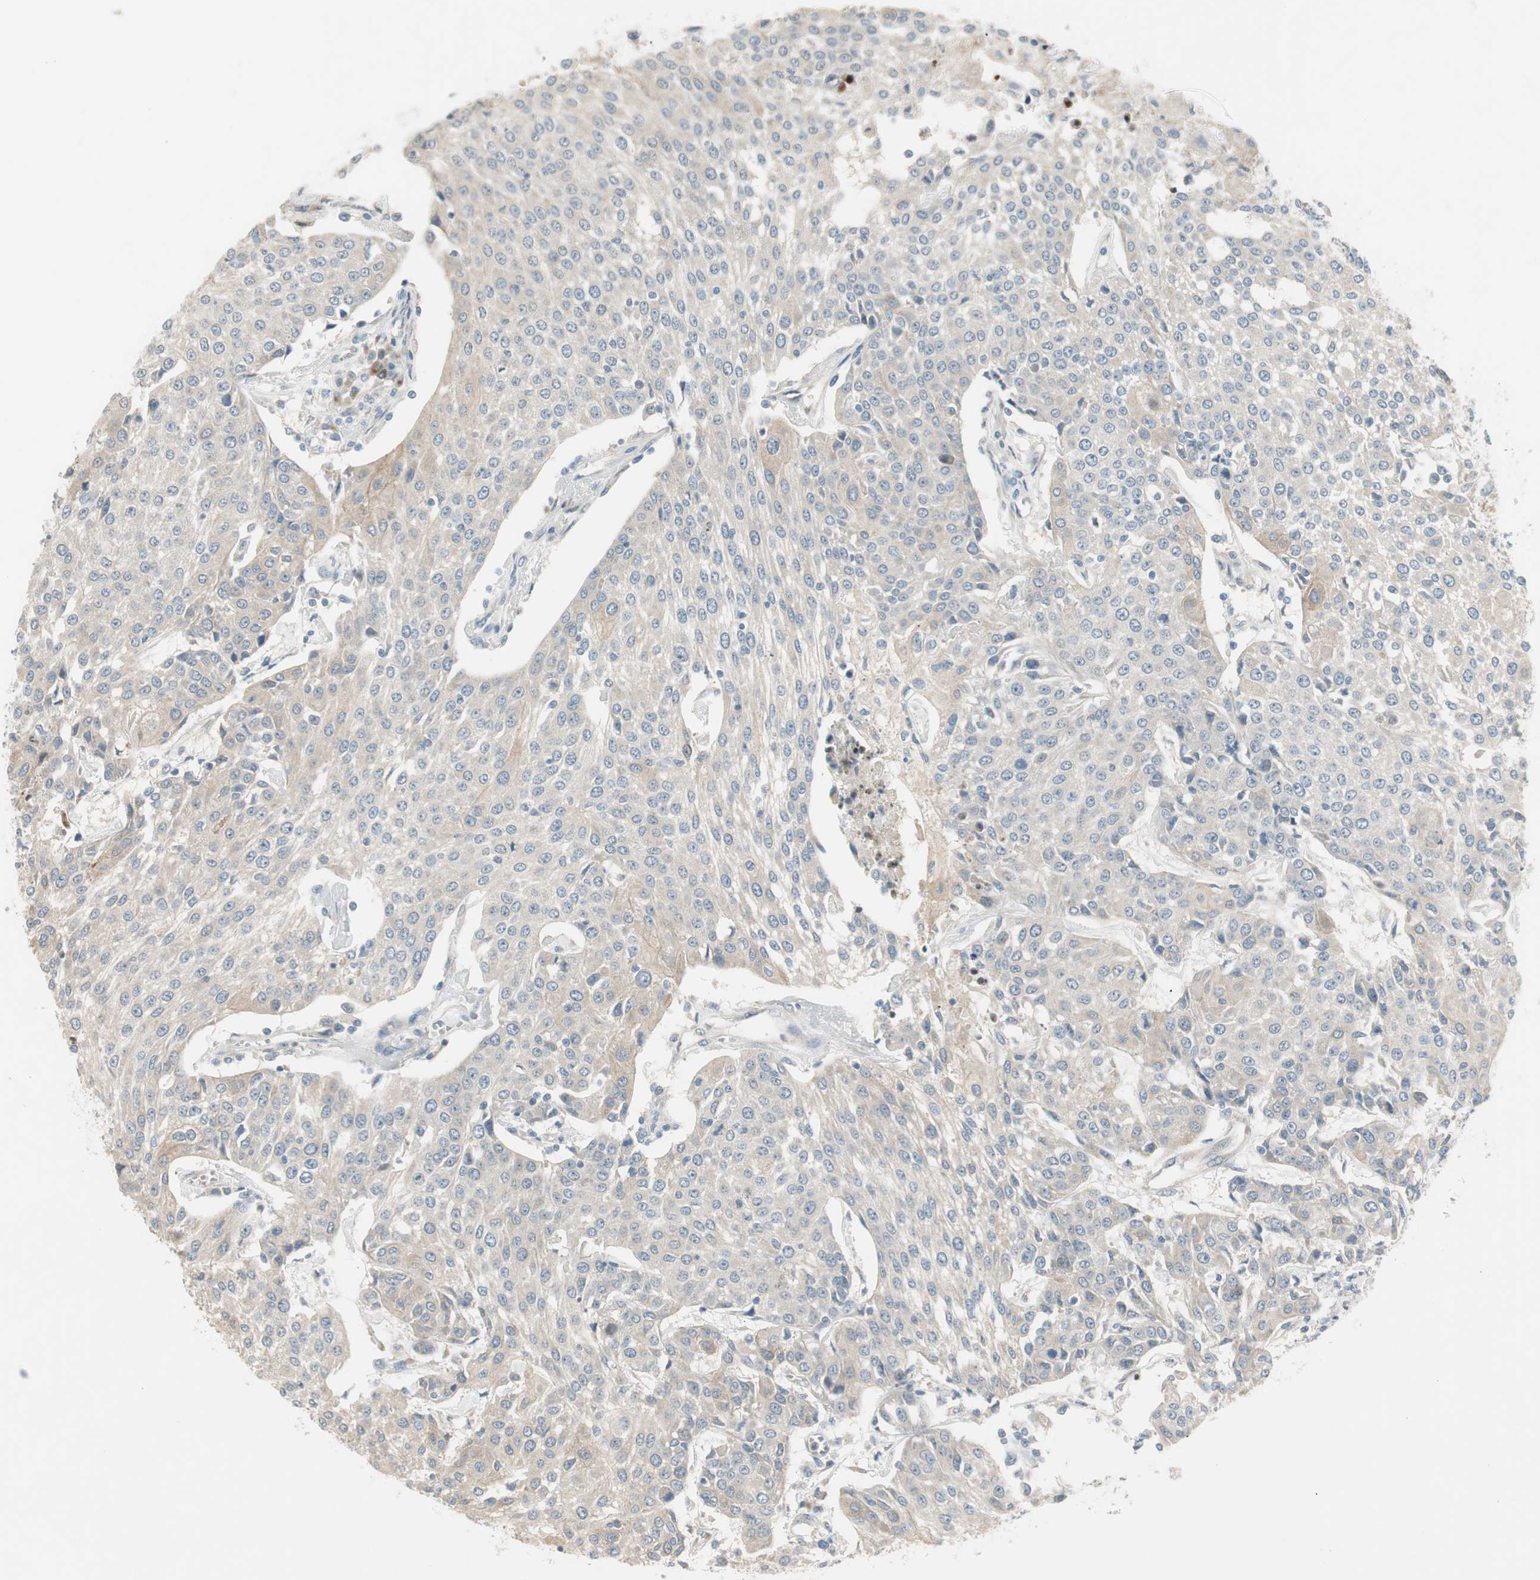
{"staining": {"intensity": "negative", "quantity": "none", "location": "none"}, "tissue": "urothelial cancer", "cell_type": "Tumor cells", "image_type": "cancer", "snomed": [{"axis": "morphology", "description": "Urothelial carcinoma, High grade"}, {"axis": "topography", "description": "Urinary bladder"}], "caption": "Tumor cells show no significant positivity in urothelial cancer. (Brightfield microscopy of DAB IHC at high magnification).", "gene": "CGRRF1", "patient": {"sex": "female", "age": 85}}